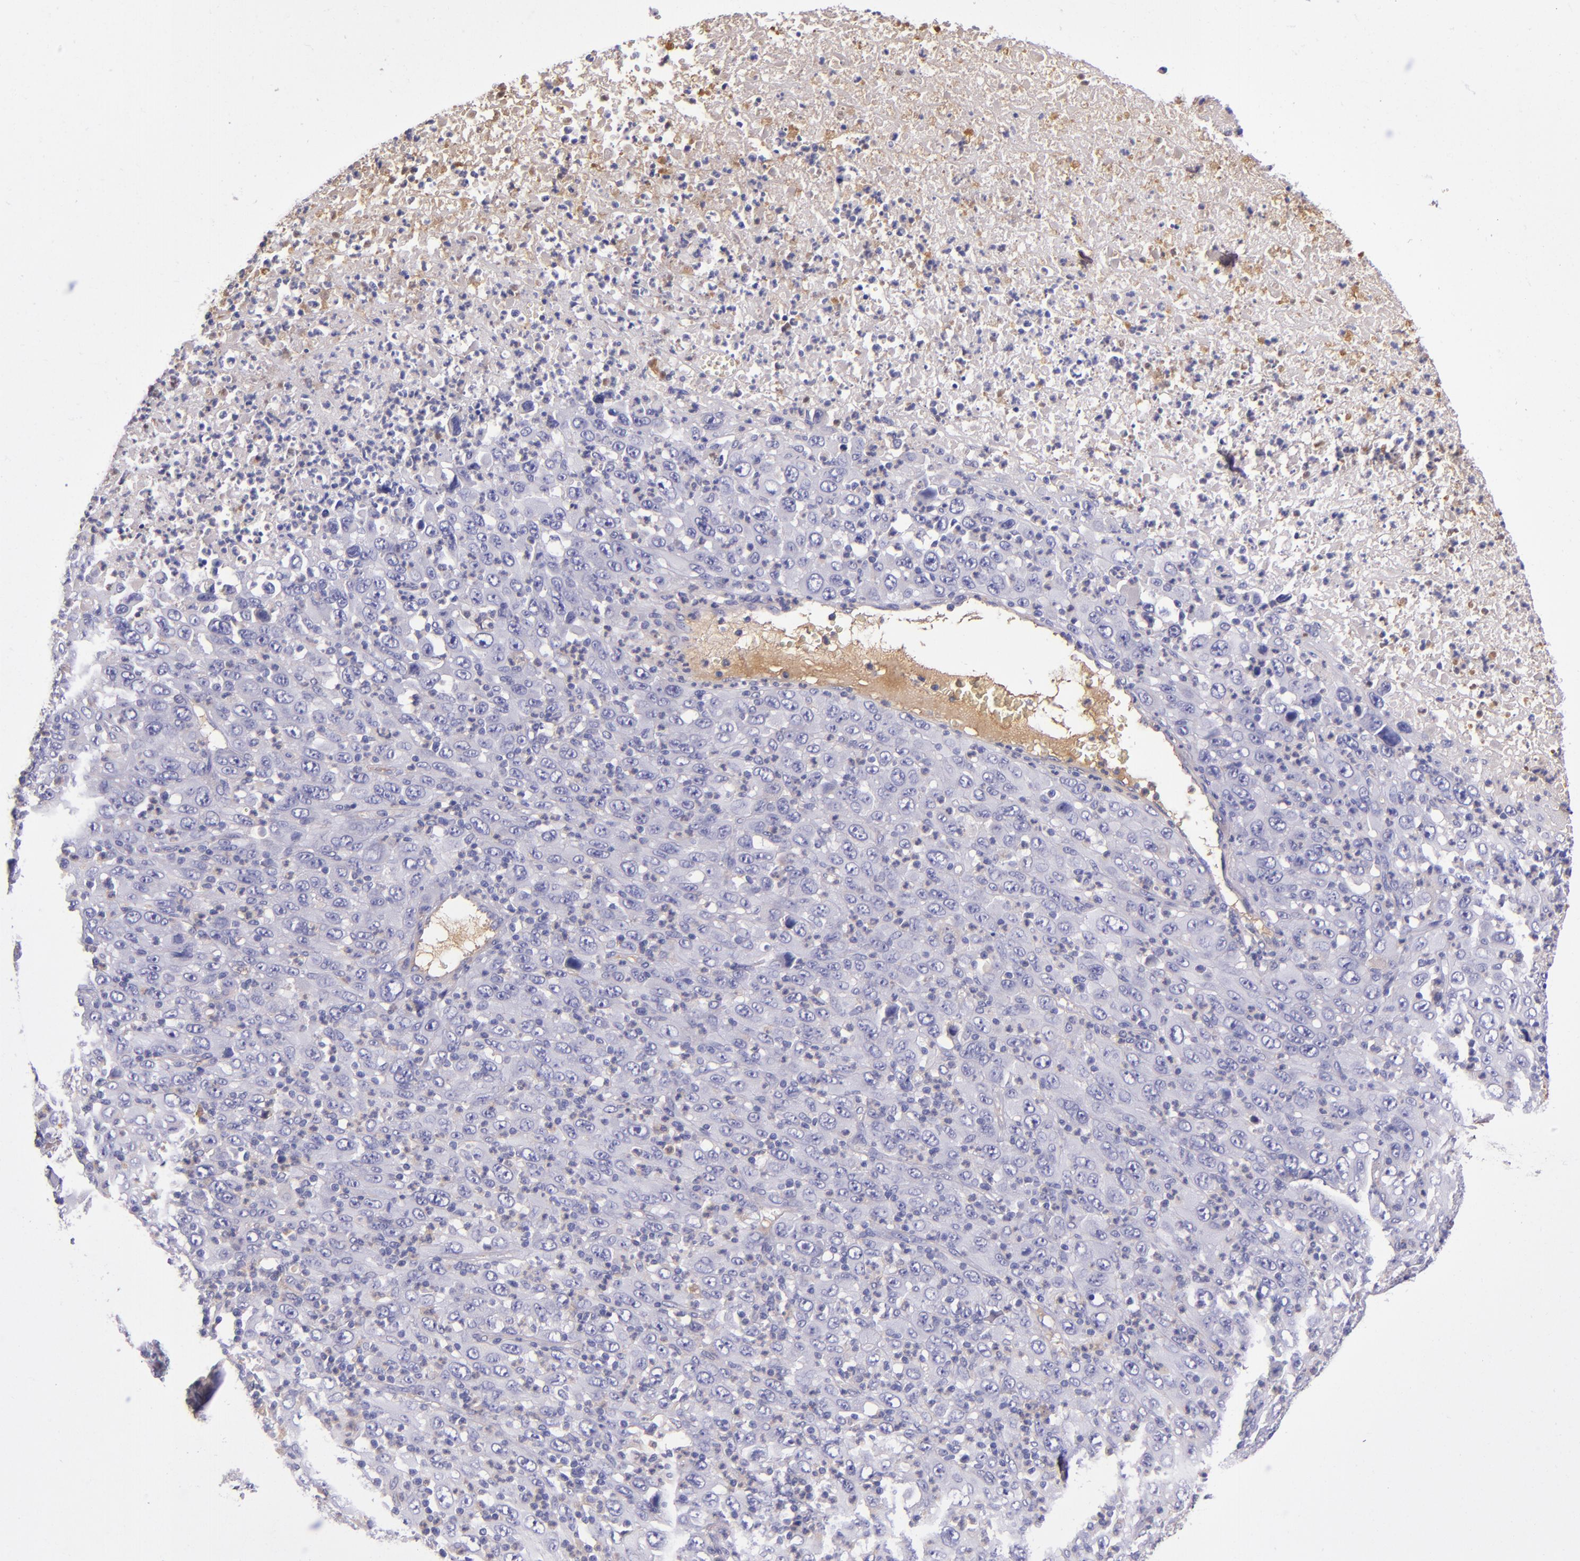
{"staining": {"intensity": "negative", "quantity": "none", "location": "none"}, "tissue": "melanoma", "cell_type": "Tumor cells", "image_type": "cancer", "snomed": [{"axis": "morphology", "description": "Malignant melanoma, Metastatic site"}, {"axis": "topography", "description": "Skin"}], "caption": "Immunohistochemistry micrograph of human malignant melanoma (metastatic site) stained for a protein (brown), which displays no expression in tumor cells.", "gene": "CLEC3B", "patient": {"sex": "female", "age": 56}}